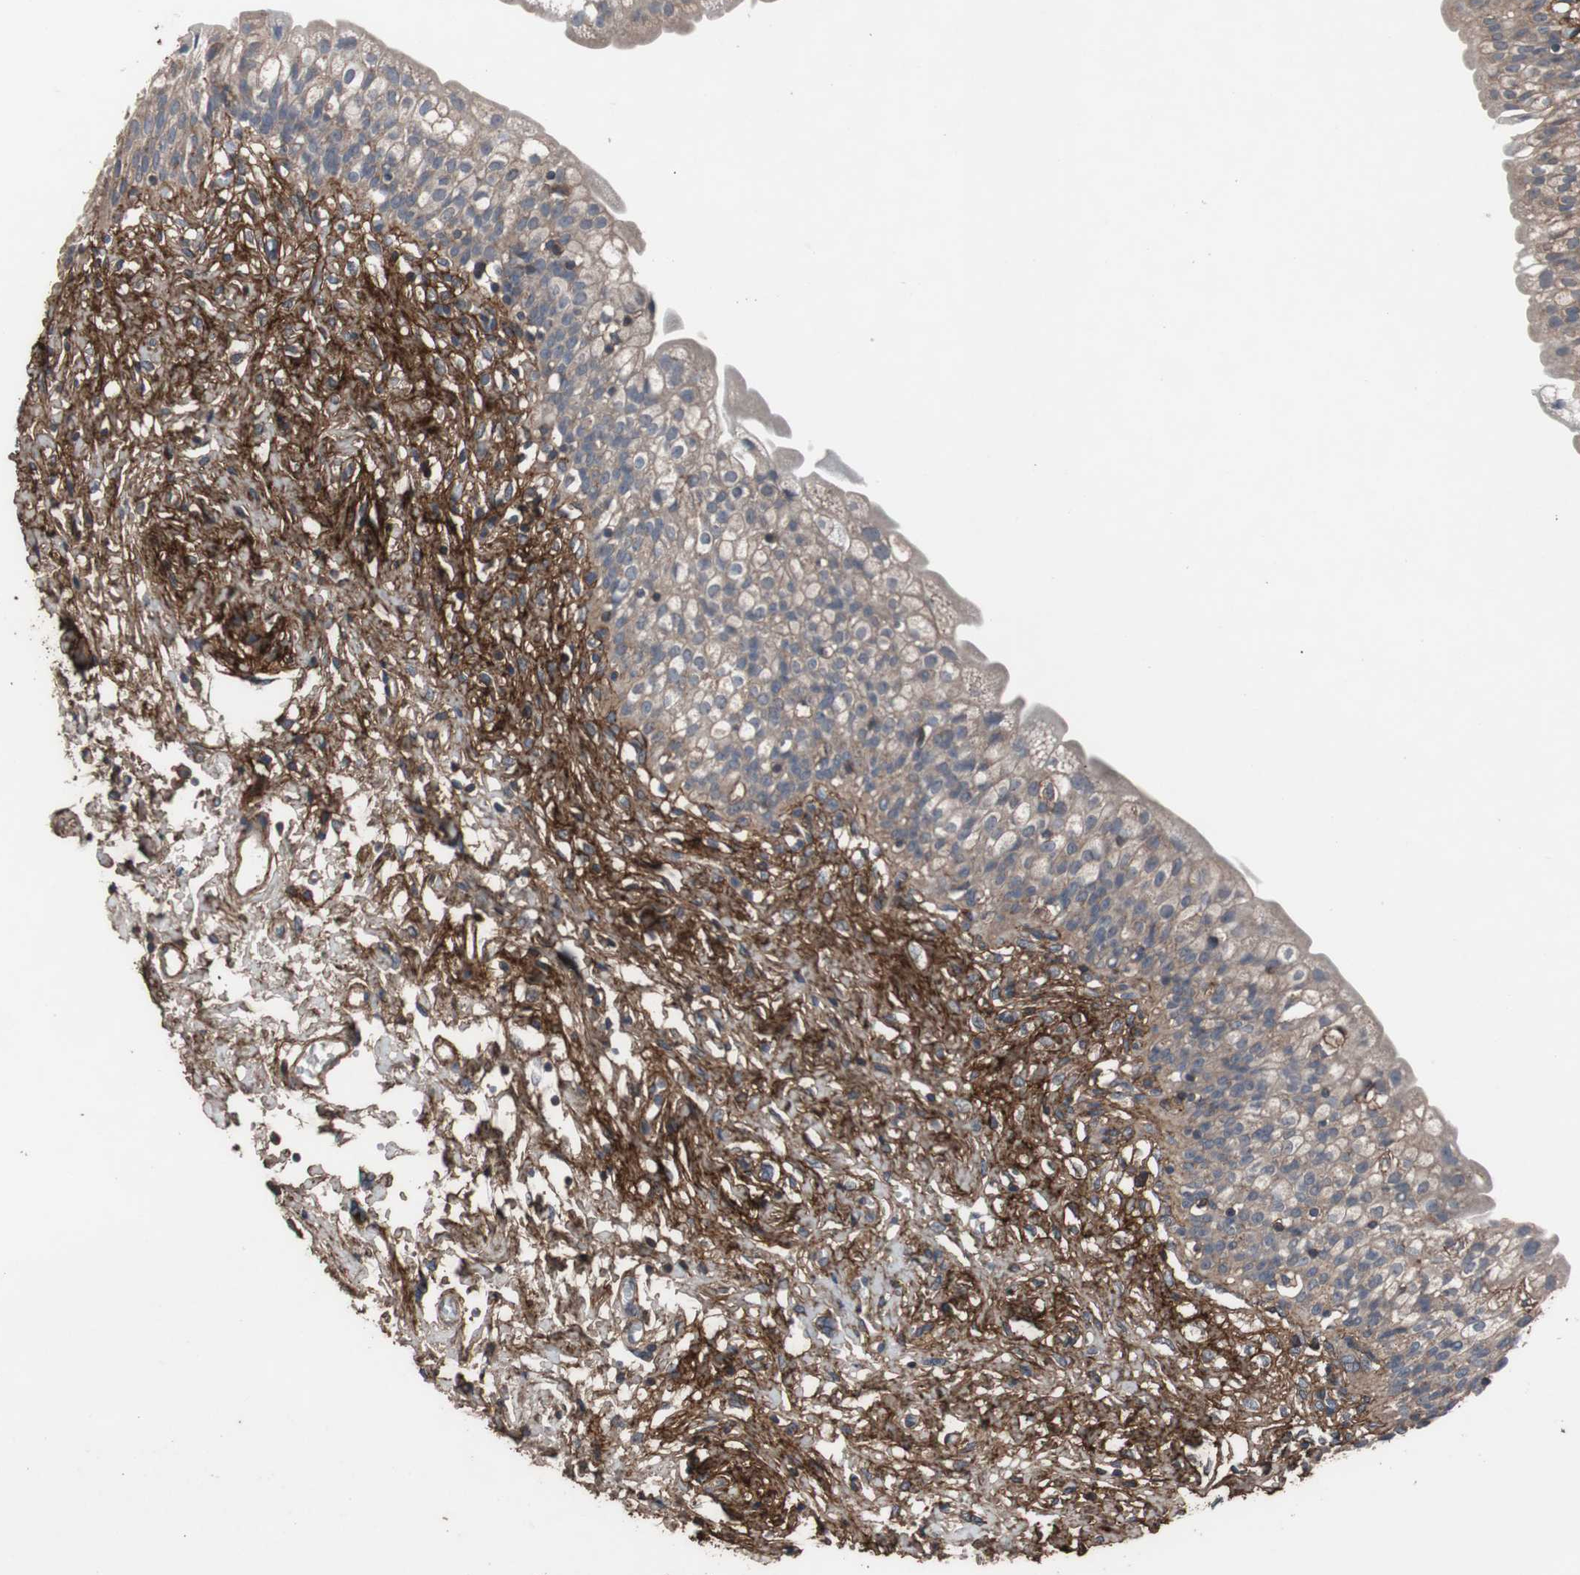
{"staining": {"intensity": "weak", "quantity": "25%-75%", "location": "cytoplasmic/membranous"}, "tissue": "urinary bladder", "cell_type": "Urothelial cells", "image_type": "normal", "snomed": [{"axis": "morphology", "description": "Normal tissue, NOS"}, {"axis": "morphology", "description": "Inflammation, NOS"}, {"axis": "topography", "description": "Urinary bladder"}], "caption": "Protein analysis of benign urinary bladder displays weak cytoplasmic/membranous expression in approximately 25%-75% of urothelial cells.", "gene": "COL6A2", "patient": {"sex": "female", "age": 80}}